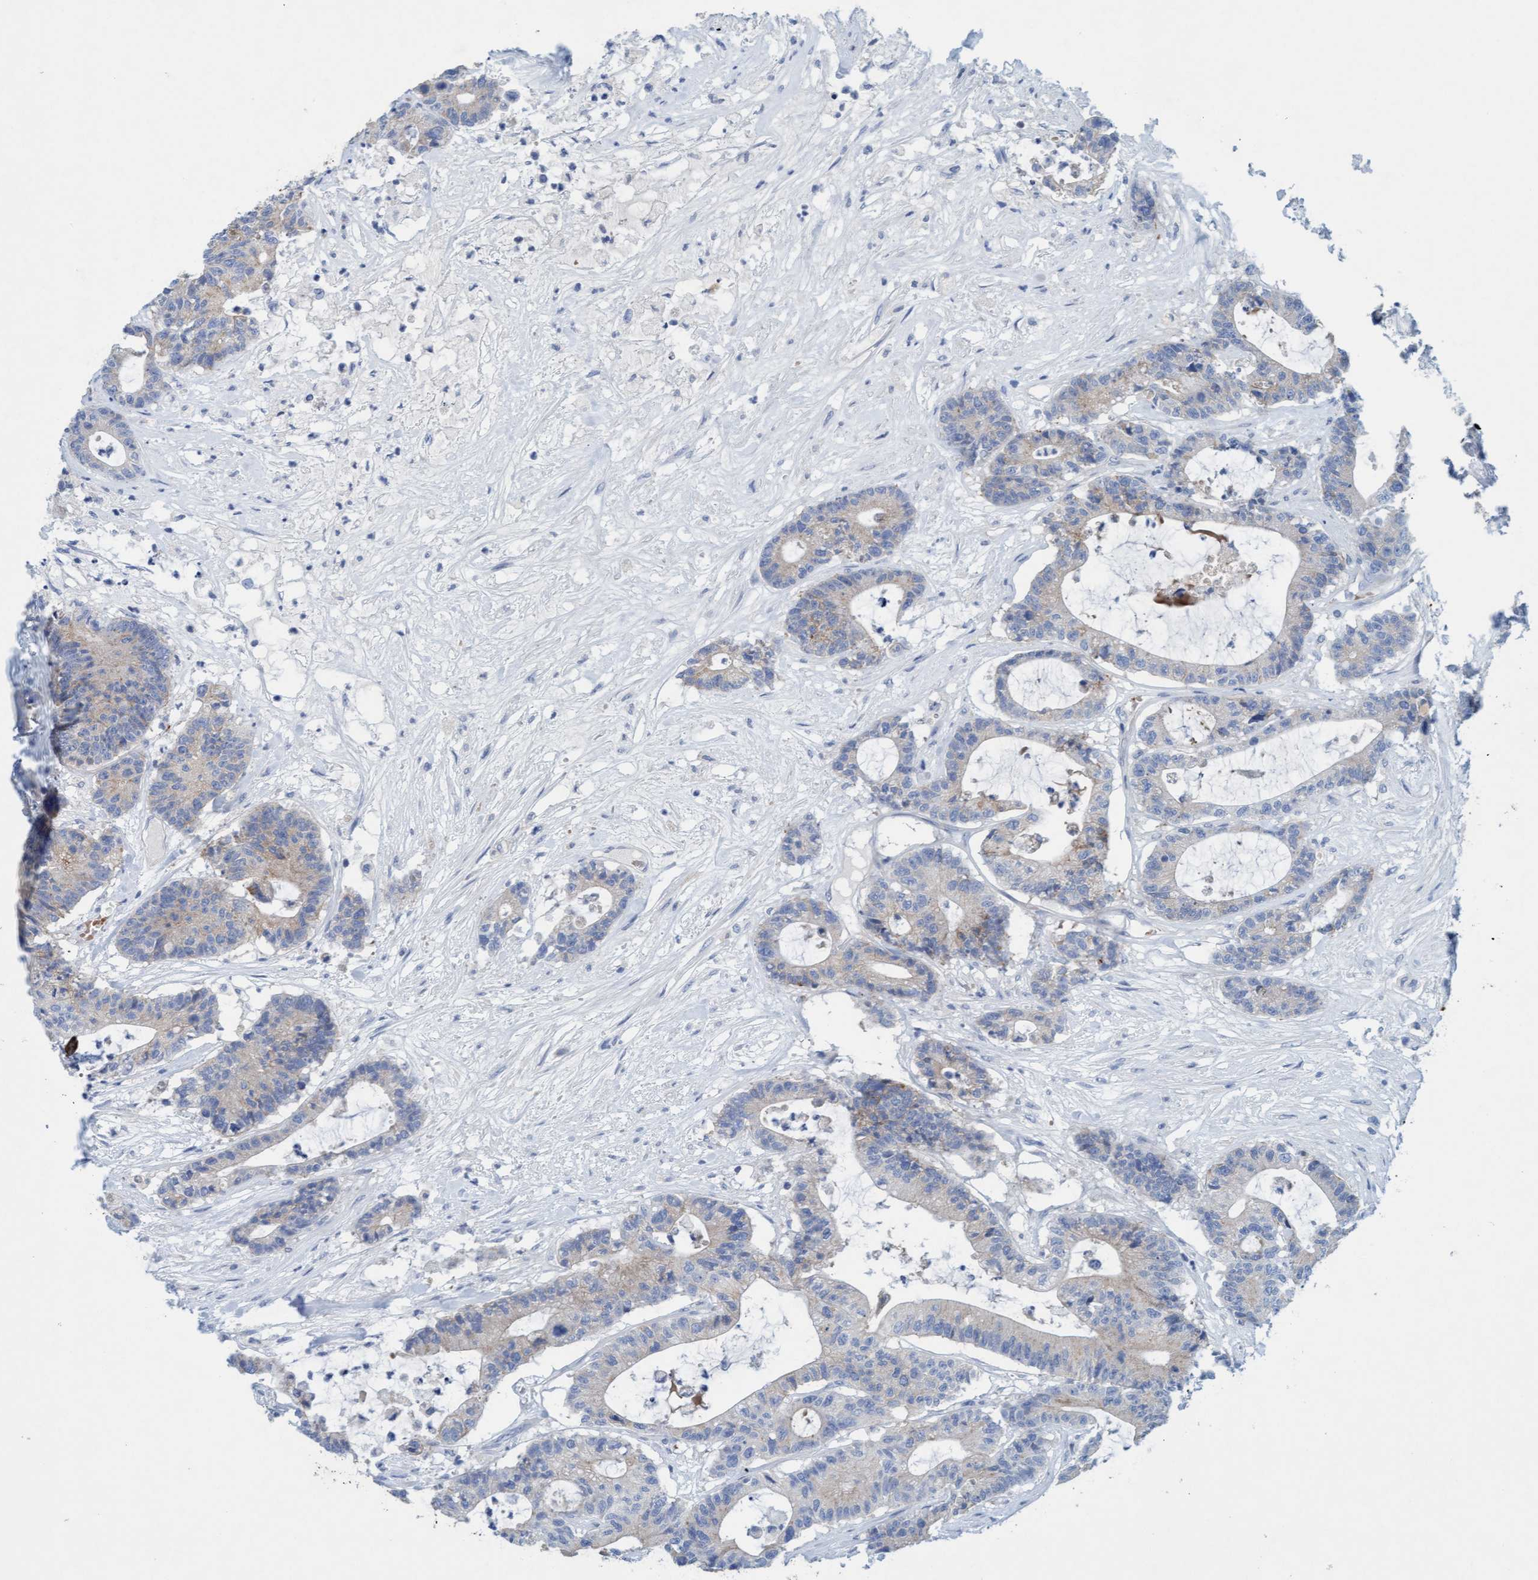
{"staining": {"intensity": "weak", "quantity": "<25%", "location": "cytoplasmic/membranous"}, "tissue": "colorectal cancer", "cell_type": "Tumor cells", "image_type": "cancer", "snomed": [{"axis": "morphology", "description": "Adenocarcinoma, NOS"}, {"axis": "topography", "description": "Colon"}], "caption": "High magnification brightfield microscopy of colorectal adenocarcinoma stained with DAB (3,3'-diaminobenzidine) (brown) and counterstained with hematoxylin (blue): tumor cells show no significant positivity.", "gene": "SIGIRR", "patient": {"sex": "female", "age": 84}}